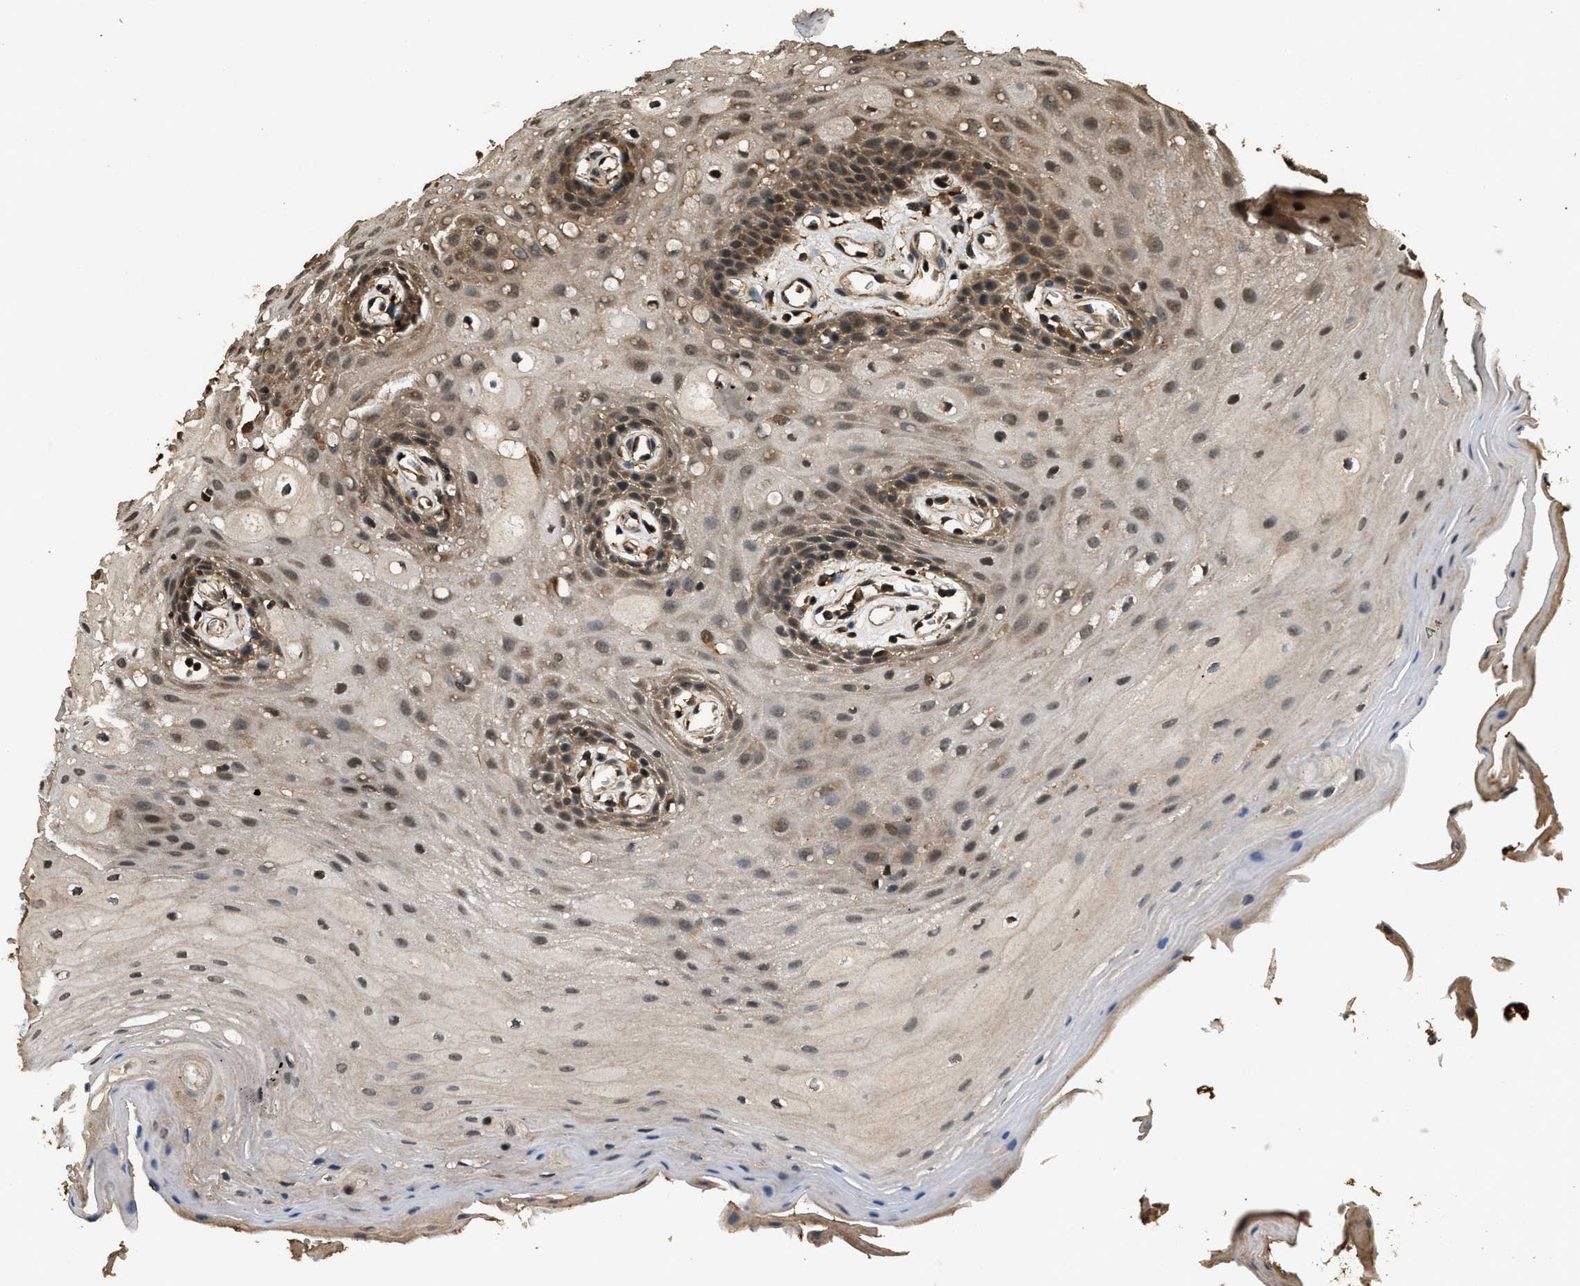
{"staining": {"intensity": "moderate", "quantity": ">75%", "location": "cytoplasmic/membranous,nuclear"}, "tissue": "oral mucosa", "cell_type": "Squamous epithelial cells", "image_type": "normal", "snomed": [{"axis": "morphology", "description": "Normal tissue, NOS"}, {"axis": "morphology", "description": "Squamous cell carcinoma, NOS"}, {"axis": "topography", "description": "Oral tissue"}, {"axis": "topography", "description": "Head-Neck"}], "caption": "Benign oral mucosa was stained to show a protein in brown. There is medium levels of moderate cytoplasmic/membranous,nuclear staining in about >75% of squamous epithelial cells. (Brightfield microscopy of DAB IHC at high magnification).", "gene": "RAP2A", "patient": {"sex": "male", "age": 71}}